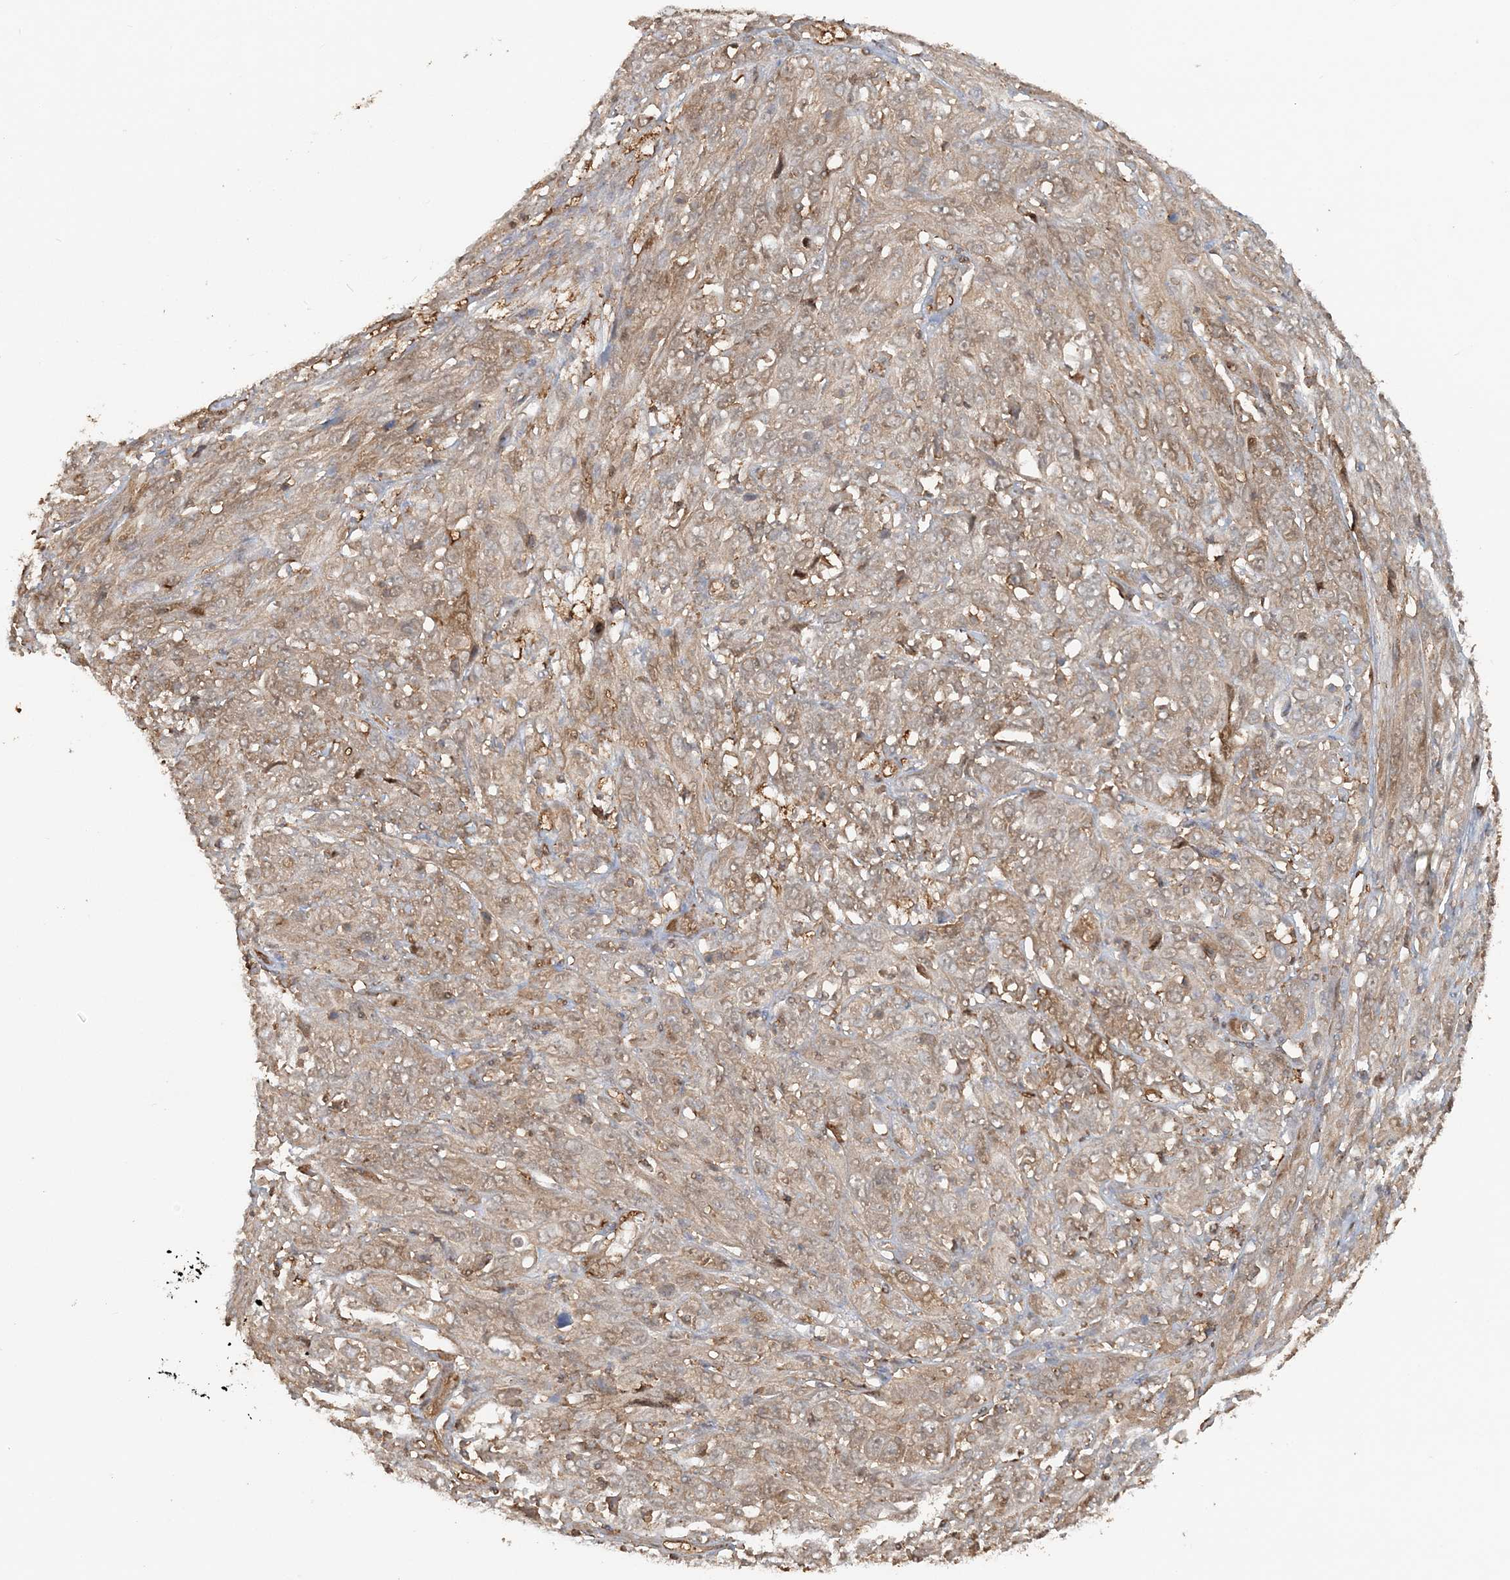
{"staining": {"intensity": "weak", "quantity": "25%-75%", "location": "cytoplasmic/membranous"}, "tissue": "cervical cancer", "cell_type": "Tumor cells", "image_type": "cancer", "snomed": [{"axis": "morphology", "description": "Squamous cell carcinoma, NOS"}, {"axis": "topography", "description": "Cervix"}], "caption": "This image demonstrates immunohistochemistry staining of human cervical squamous cell carcinoma, with low weak cytoplasmic/membranous positivity in approximately 25%-75% of tumor cells.", "gene": "DSTN", "patient": {"sex": "female", "age": 46}}